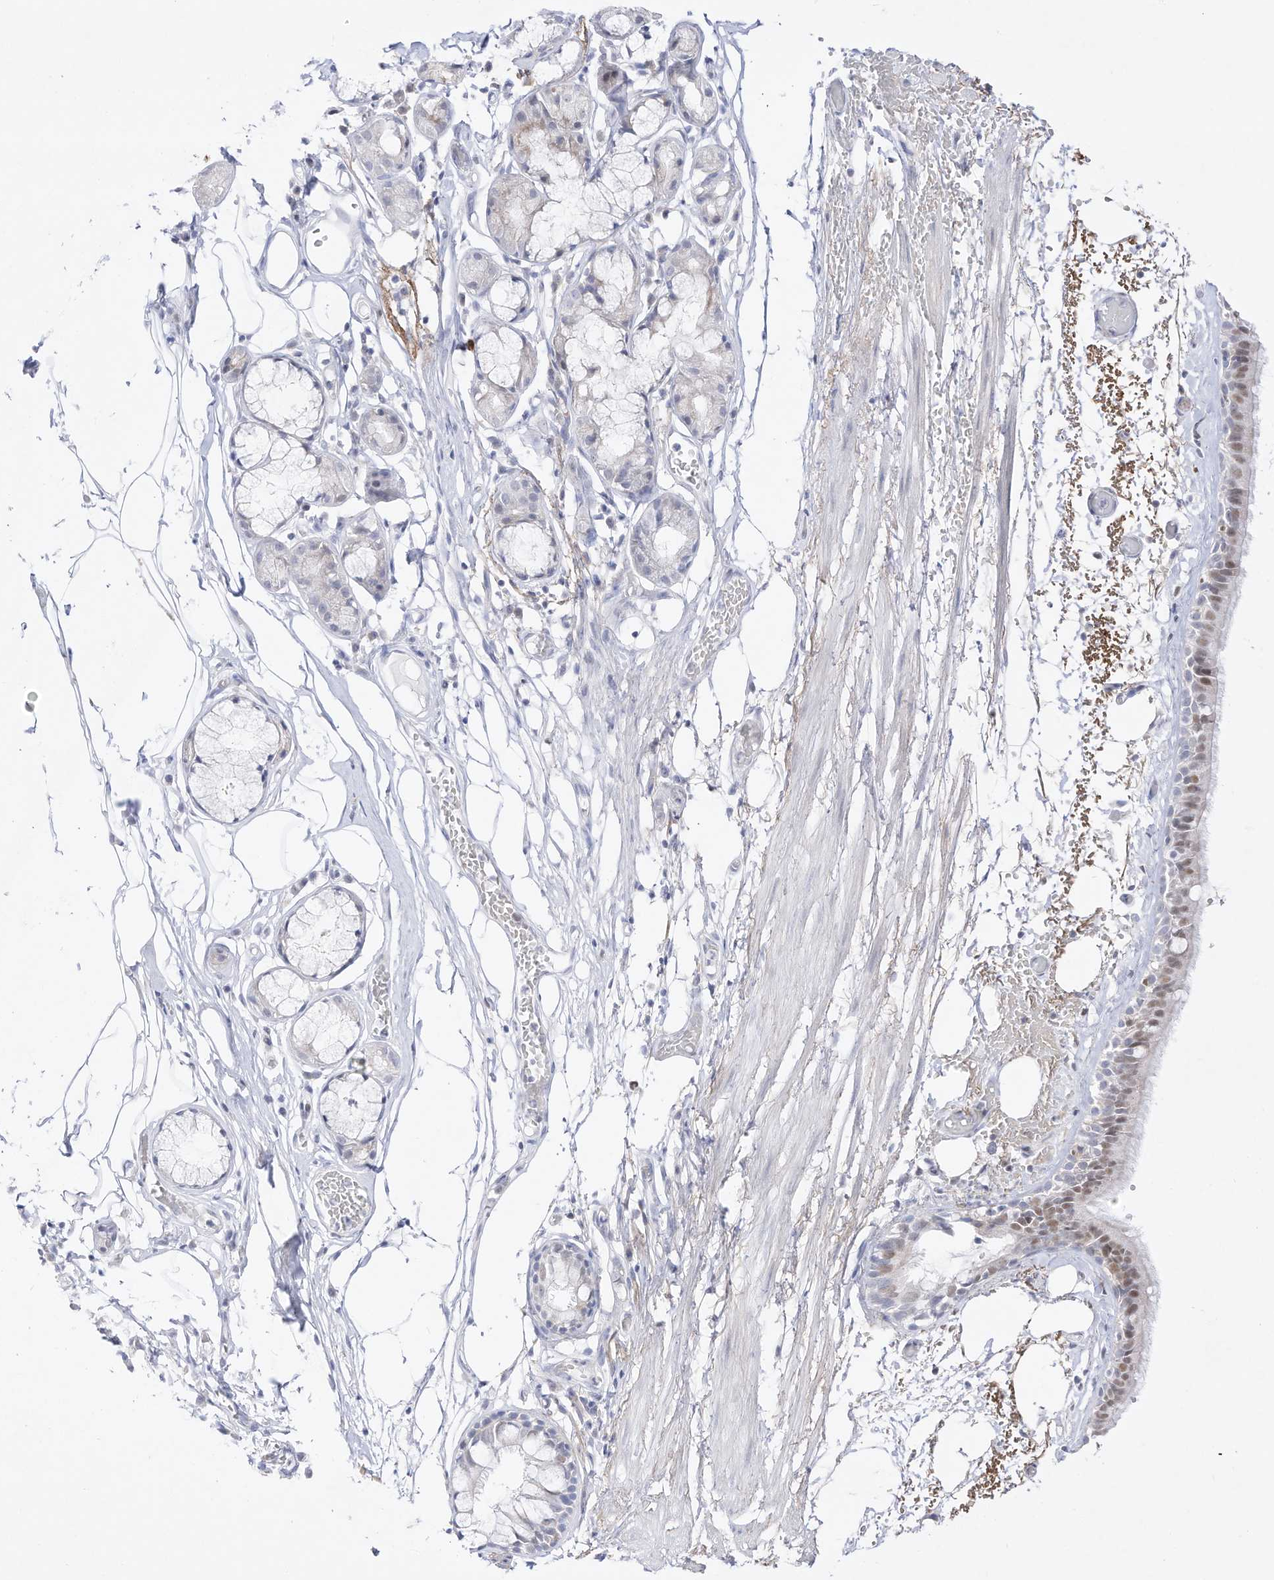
{"staining": {"intensity": "weak", "quantity": "25%-75%", "location": "nuclear"}, "tissue": "bronchus", "cell_type": "Respiratory epithelial cells", "image_type": "normal", "snomed": [{"axis": "morphology", "description": "Normal tissue, NOS"}, {"axis": "topography", "description": "Bronchus"}, {"axis": "topography", "description": "Lung"}], "caption": "This histopathology image demonstrates immunohistochemistry staining of unremarkable bronchus, with low weak nuclear staining in approximately 25%-75% of respiratory epithelial cells.", "gene": "DMKN", "patient": {"sex": "male", "age": 56}}